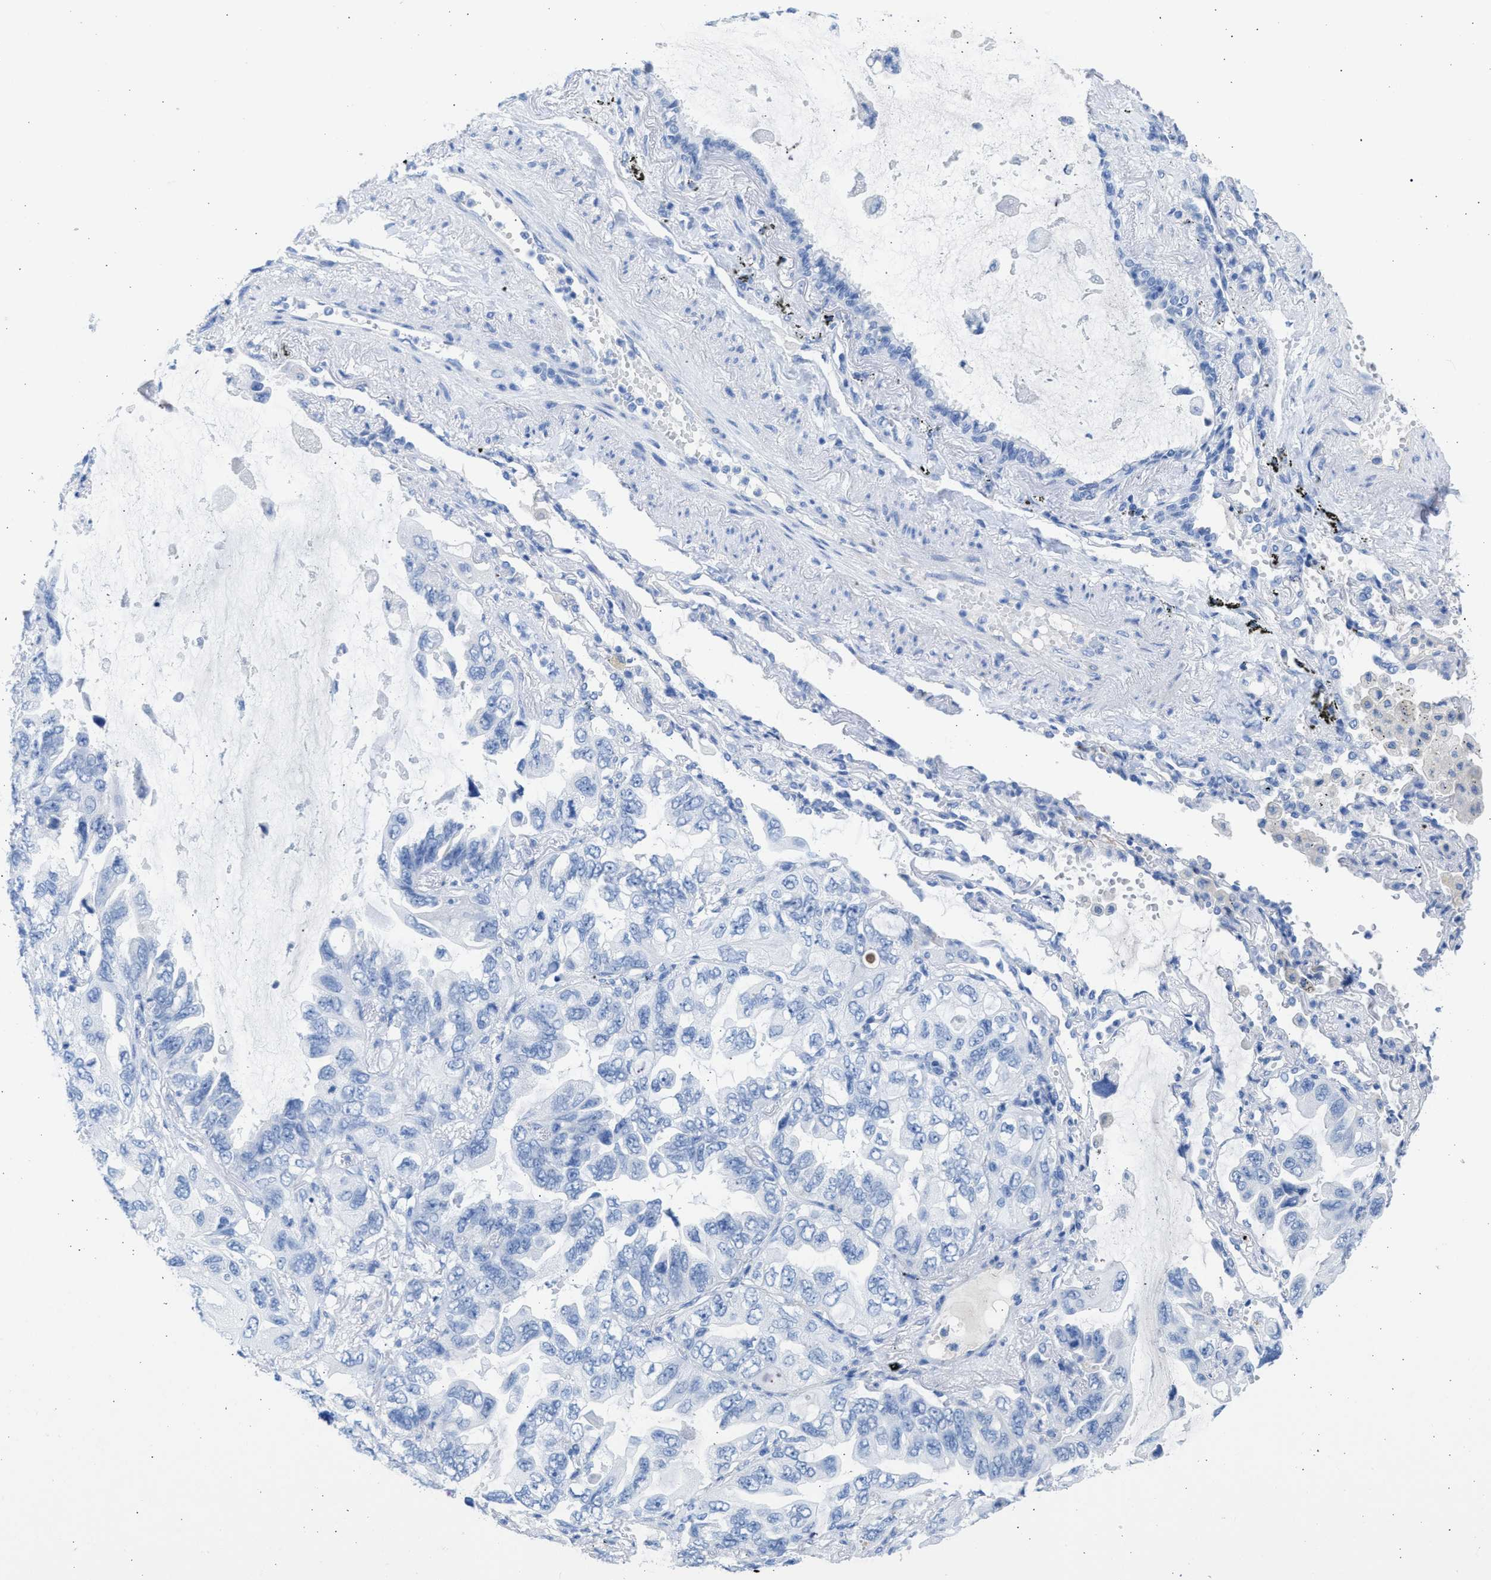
{"staining": {"intensity": "negative", "quantity": "none", "location": "none"}, "tissue": "lung cancer", "cell_type": "Tumor cells", "image_type": "cancer", "snomed": [{"axis": "morphology", "description": "Squamous cell carcinoma, NOS"}, {"axis": "topography", "description": "Lung"}], "caption": "This is a micrograph of immunohistochemistry staining of lung cancer, which shows no staining in tumor cells.", "gene": "SPATA3", "patient": {"sex": "female", "age": 73}}